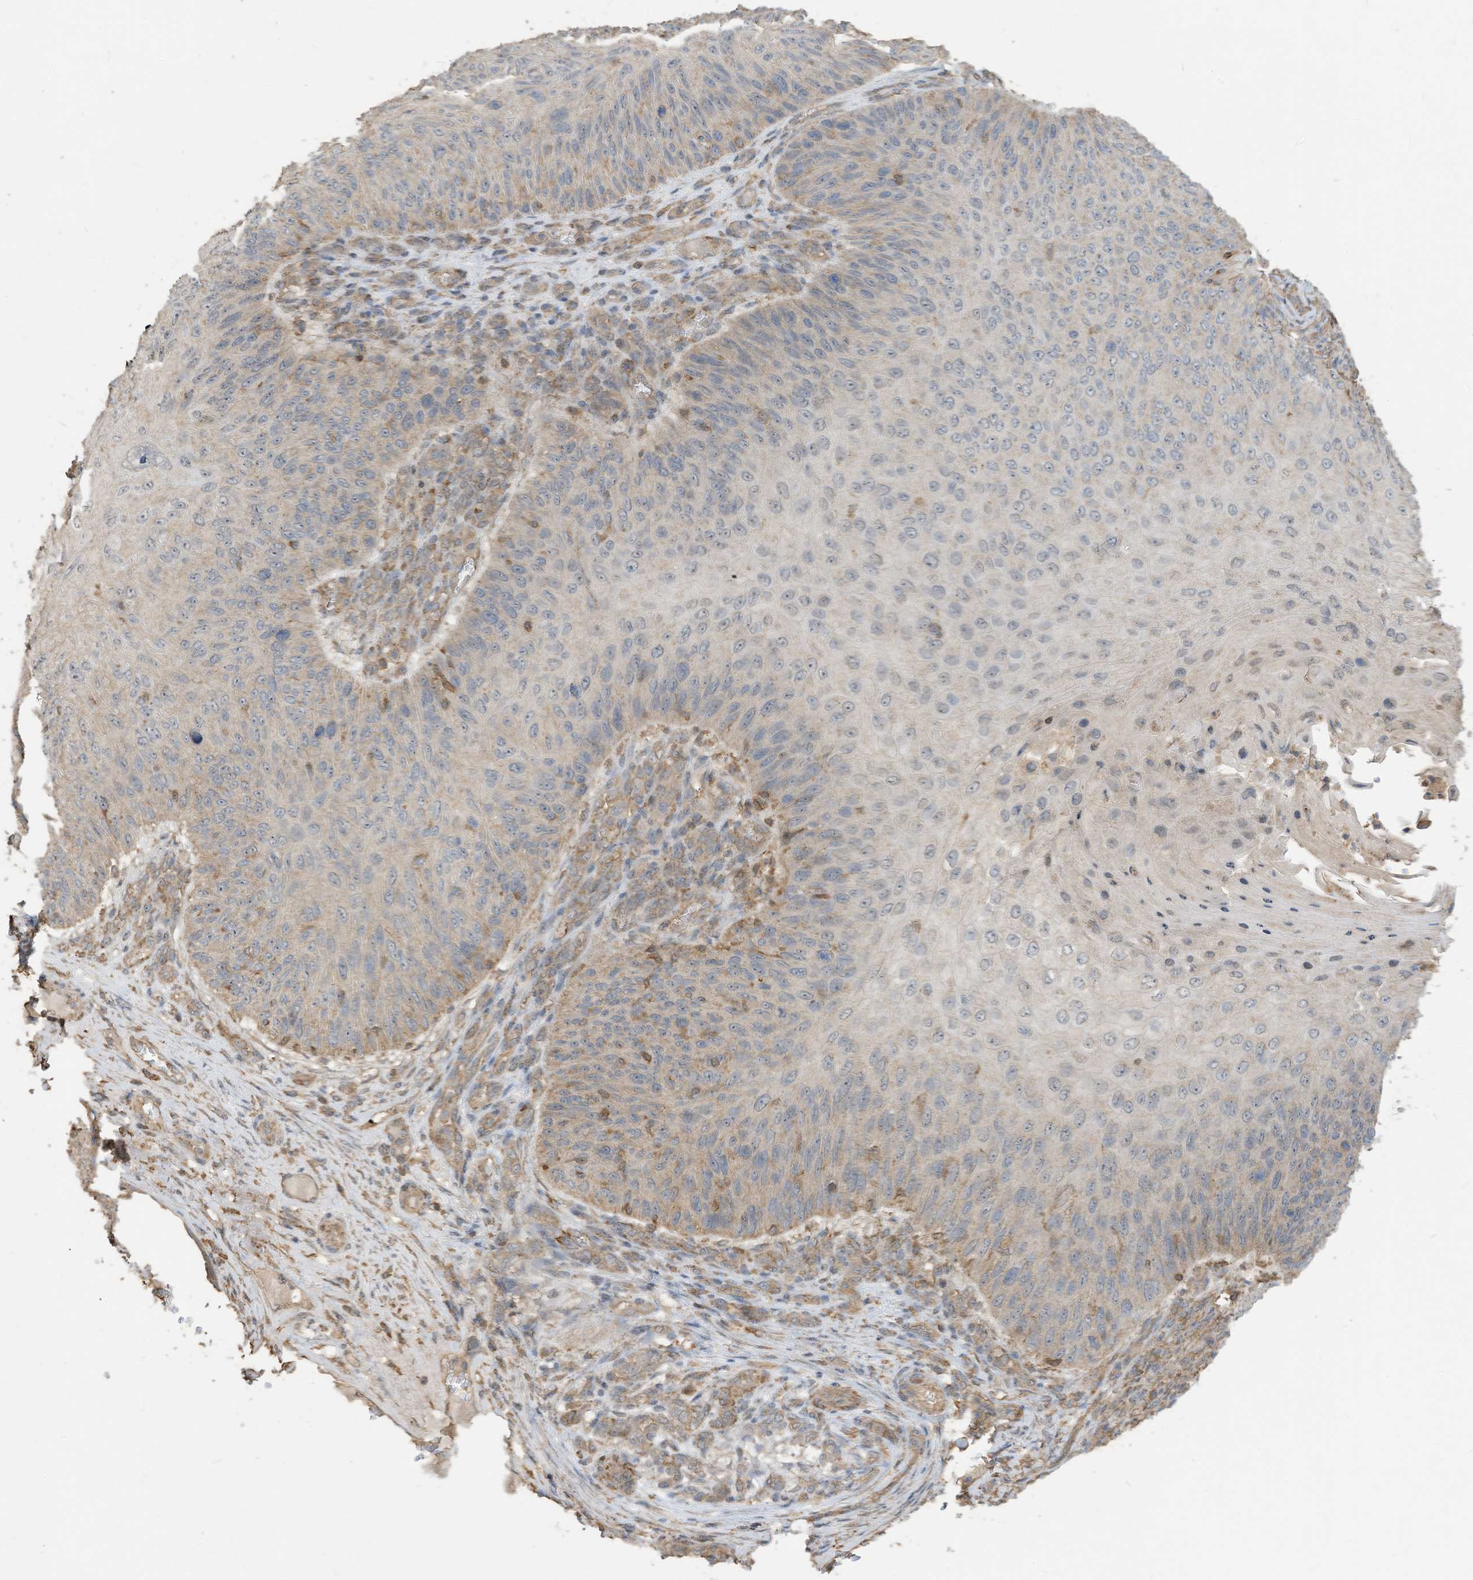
{"staining": {"intensity": "weak", "quantity": "<25%", "location": "cytoplasmic/membranous"}, "tissue": "skin cancer", "cell_type": "Tumor cells", "image_type": "cancer", "snomed": [{"axis": "morphology", "description": "Squamous cell carcinoma, NOS"}, {"axis": "topography", "description": "Skin"}], "caption": "IHC histopathology image of neoplastic tissue: human skin squamous cell carcinoma stained with DAB demonstrates no significant protein positivity in tumor cells.", "gene": "COX10", "patient": {"sex": "female", "age": 88}}